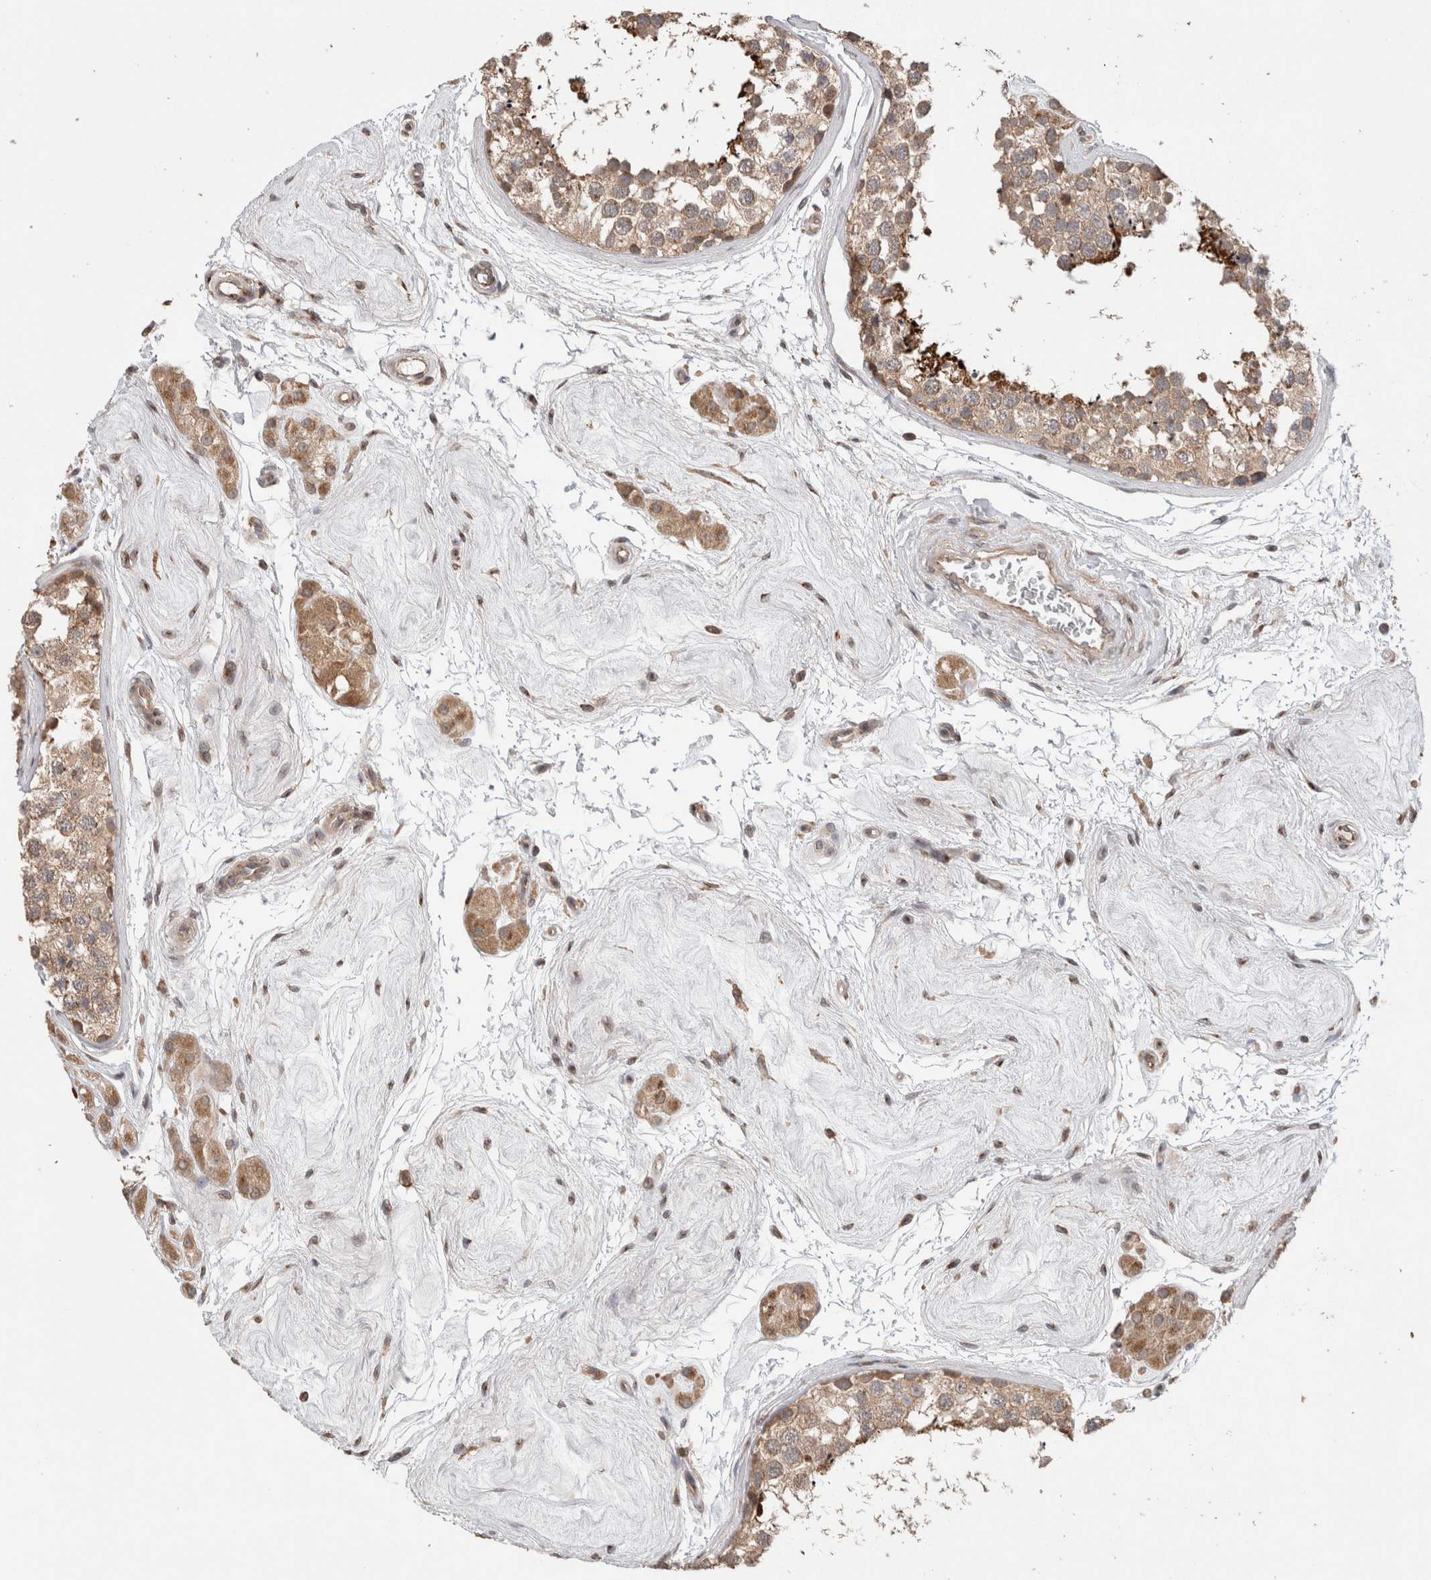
{"staining": {"intensity": "moderate", "quantity": ">75%", "location": "cytoplasmic/membranous"}, "tissue": "testis", "cell_type": "Cells in seminiferous ducts", "image_type": "normal", "snomed": [{"axis": "morphology", "description": "Normal tissue, NOS"}, {"axis": "topography", "description": "Testis"}], "caption": "Protein staining of unremarkable testis demonstrates moderate cytoplasmic/membranous staining in approximately >75% of cells in seminiferous ducts.", "gene": "TRIM5", "patient": {"sex": "male", "age": 56}}